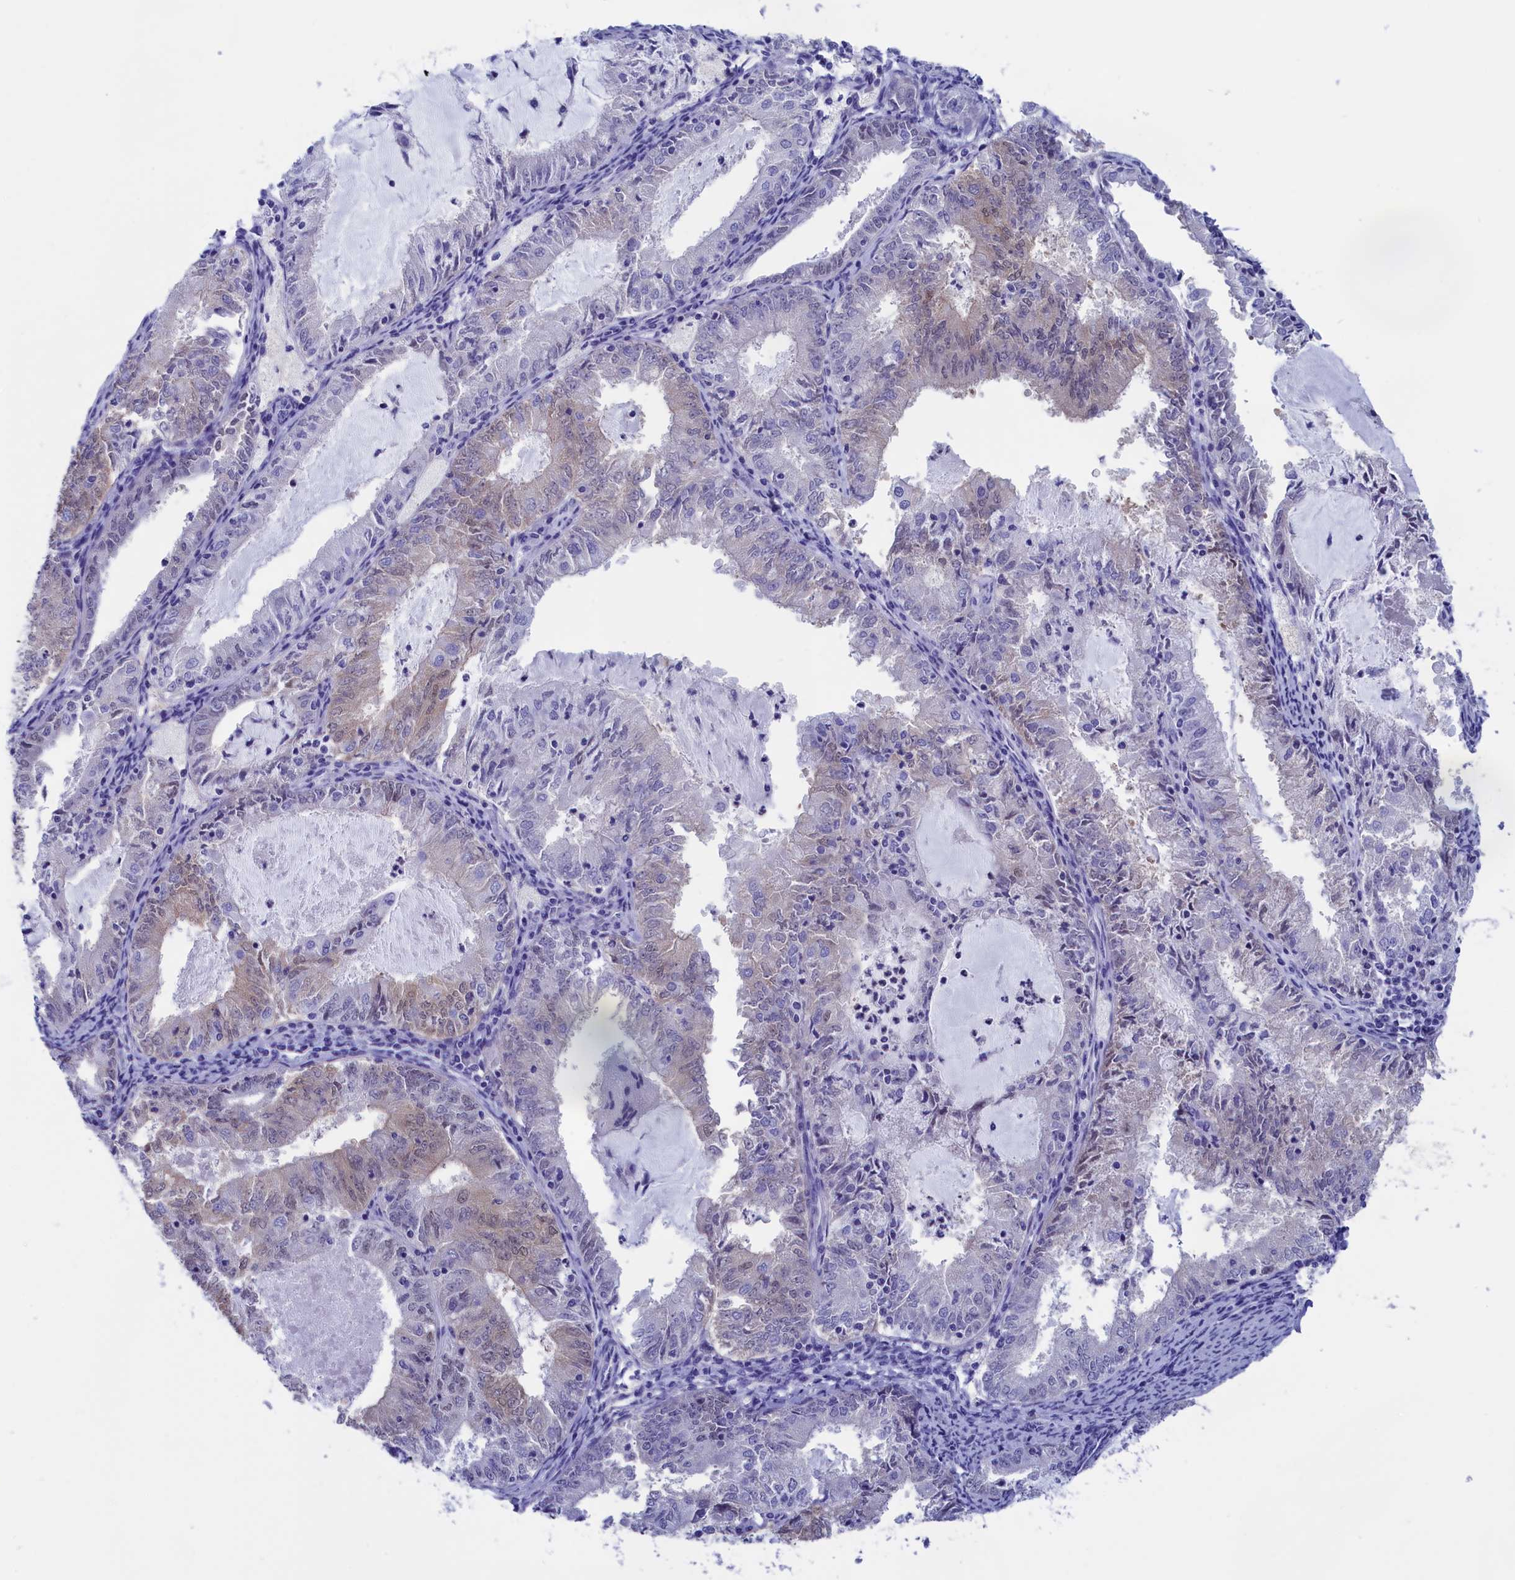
{"staining": {"intensity": "negative", "quantity": "none", "location": "none"}, "tissue": "endometrial cancer", "cell_type": "Tumor cells", "image_type": "cancer", "snomed": [{"axis": "morphology", "description": "Adenocarcinoma, NOS"}, {"axis": "topography", "description": "Endometrium"}], "caption": "This image is of endometrial adenocarcinoma stained with immunohistochemistry to label a protein in brown with the nuclei are counter-stained blue. There is no expression in tumor cells. The staining is performed using DAB (3,3'-diaminobenzidine) brown chromogen with nuclei counter-stained in using hematoxylin.", "gene": "VPS35L", "patient": {"sex": "female", "age": 57}}